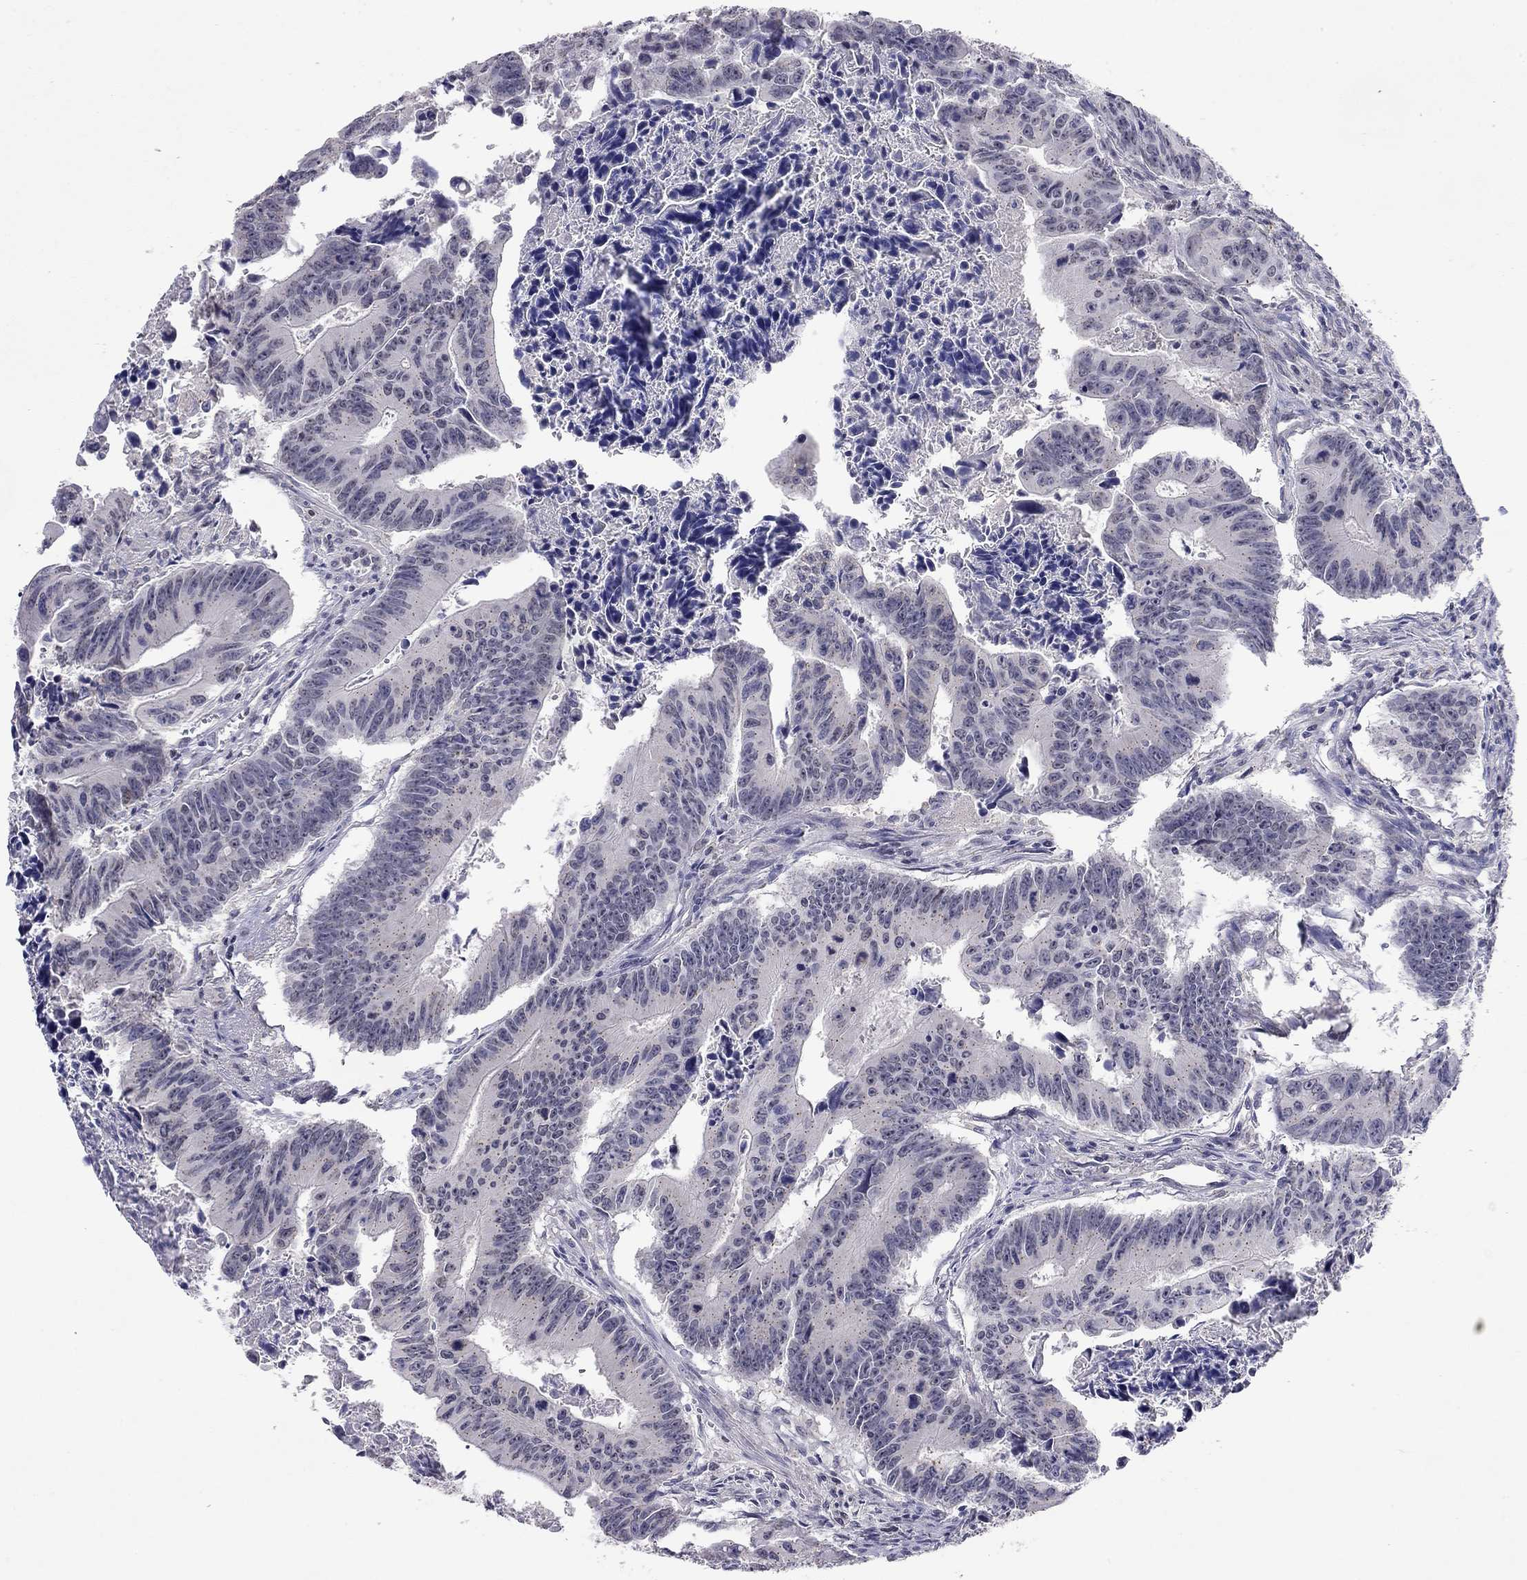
{"staining": {"intensity": "negative", "quantity": "none", "location": "none"}, "tissue": "colorectal cancer", "cell_type": "Tumor cells", "image_type": "cancer", "snomed": [{"axis": "morphology", "description": "Adenocarcinoma, NOS"}, {"axis": "topography", "description": "Colon"}], "caption": "A high-resolution micrograph shows IHC staining of colorectal adenocarcinoma, which shows no significant staining in tumor cells. The staining is performed using DAB (3,3'-diaminobenzidine) brown chromogen with nuclei counter-stained in using hematoxylin.", "gene": "WNK3", "patient": {"sex": "female", "age": 87}}